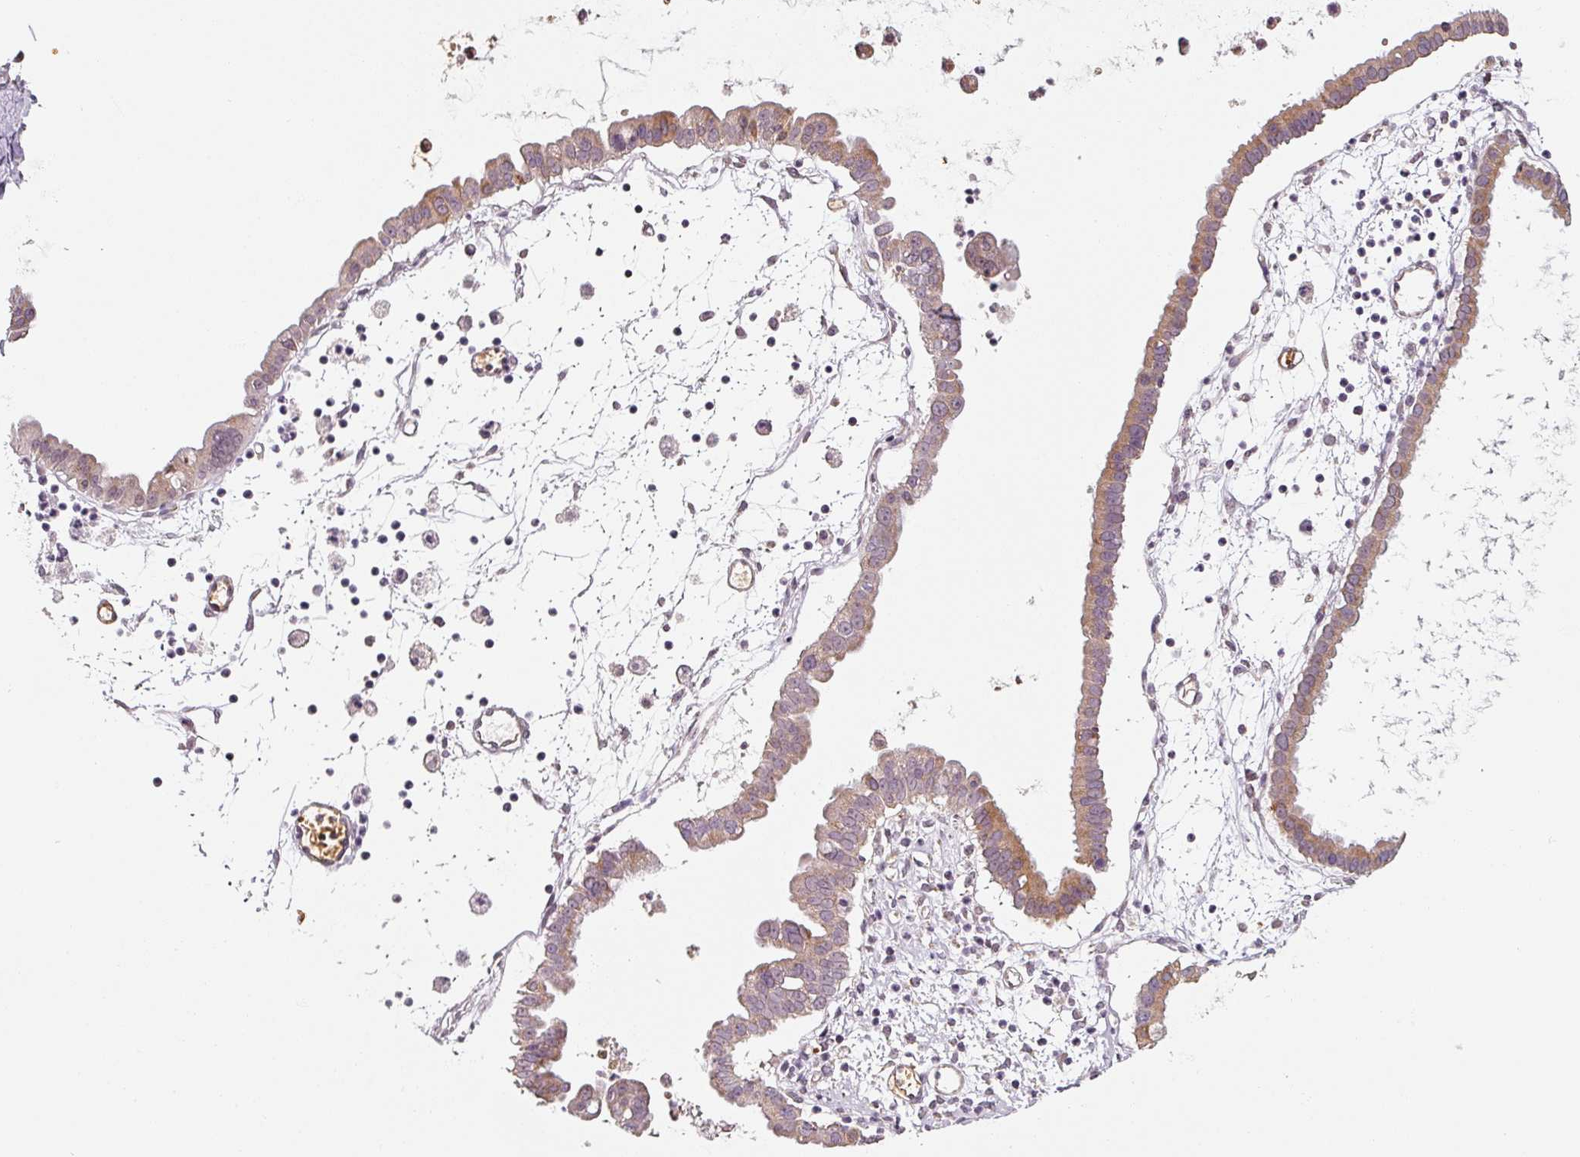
{"staining": {"intensity": "moderate", "quantity": "25%-75%", "location": "cytoplasmic/membranous"}, "tissue": "ovarian cancer", "cell_type": "Tumor cells", "image_type": "cancer", "snomed": [{"axis": "morphology", "description": "Cystadenocarcinoma, mucinous, NOS"}, {"axis": "topography", "description": "Ovary"}], "caption": "Immunohistochemical staining of ovarian cancer displays medium levels of moderate cytoplasmic/membranous staining in about 25%-75% of tumor cells.", "gene": "ZNF460", "patient": {"sex": "female", "age": 61}}